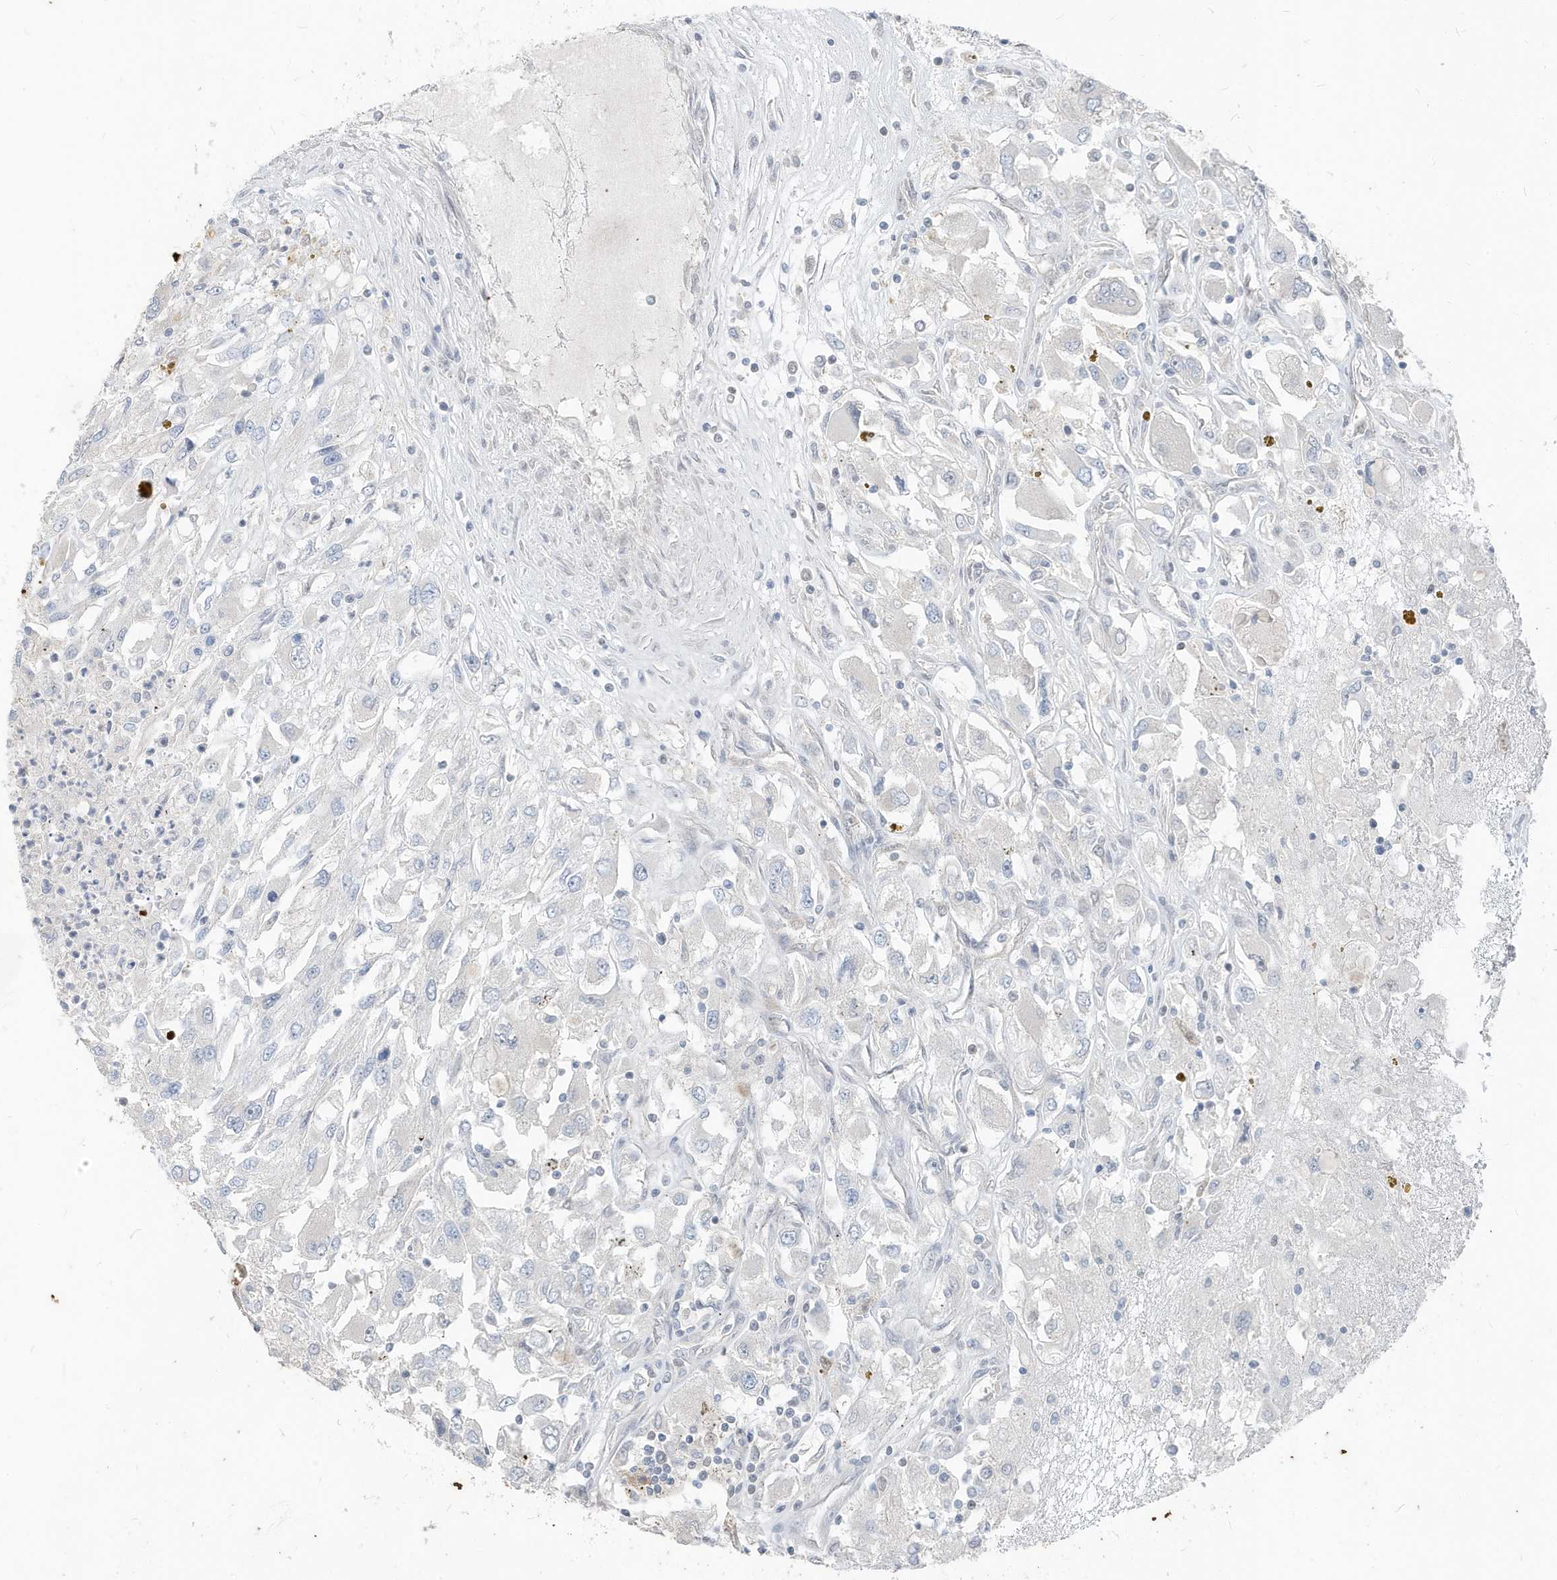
{"staining": {"intensity": "negative", "quantity": "none", "location": "none"}, "tissue": "renal cancer", "cell_type": "Tumor cells", "image_type": "cancer", "snomed": [{"axis": "morphology", "description": "Adenocarcinoma, NOS"}, {"axis": "topography", "description": "Kidney"}], "caption": "Immunohistochemical staining of human renal cancer (adenocarcinoma) reveals no significant expression in tumor cells.", "gene": "NCOA7", "patient": {"sex": "female", "age": 52}}